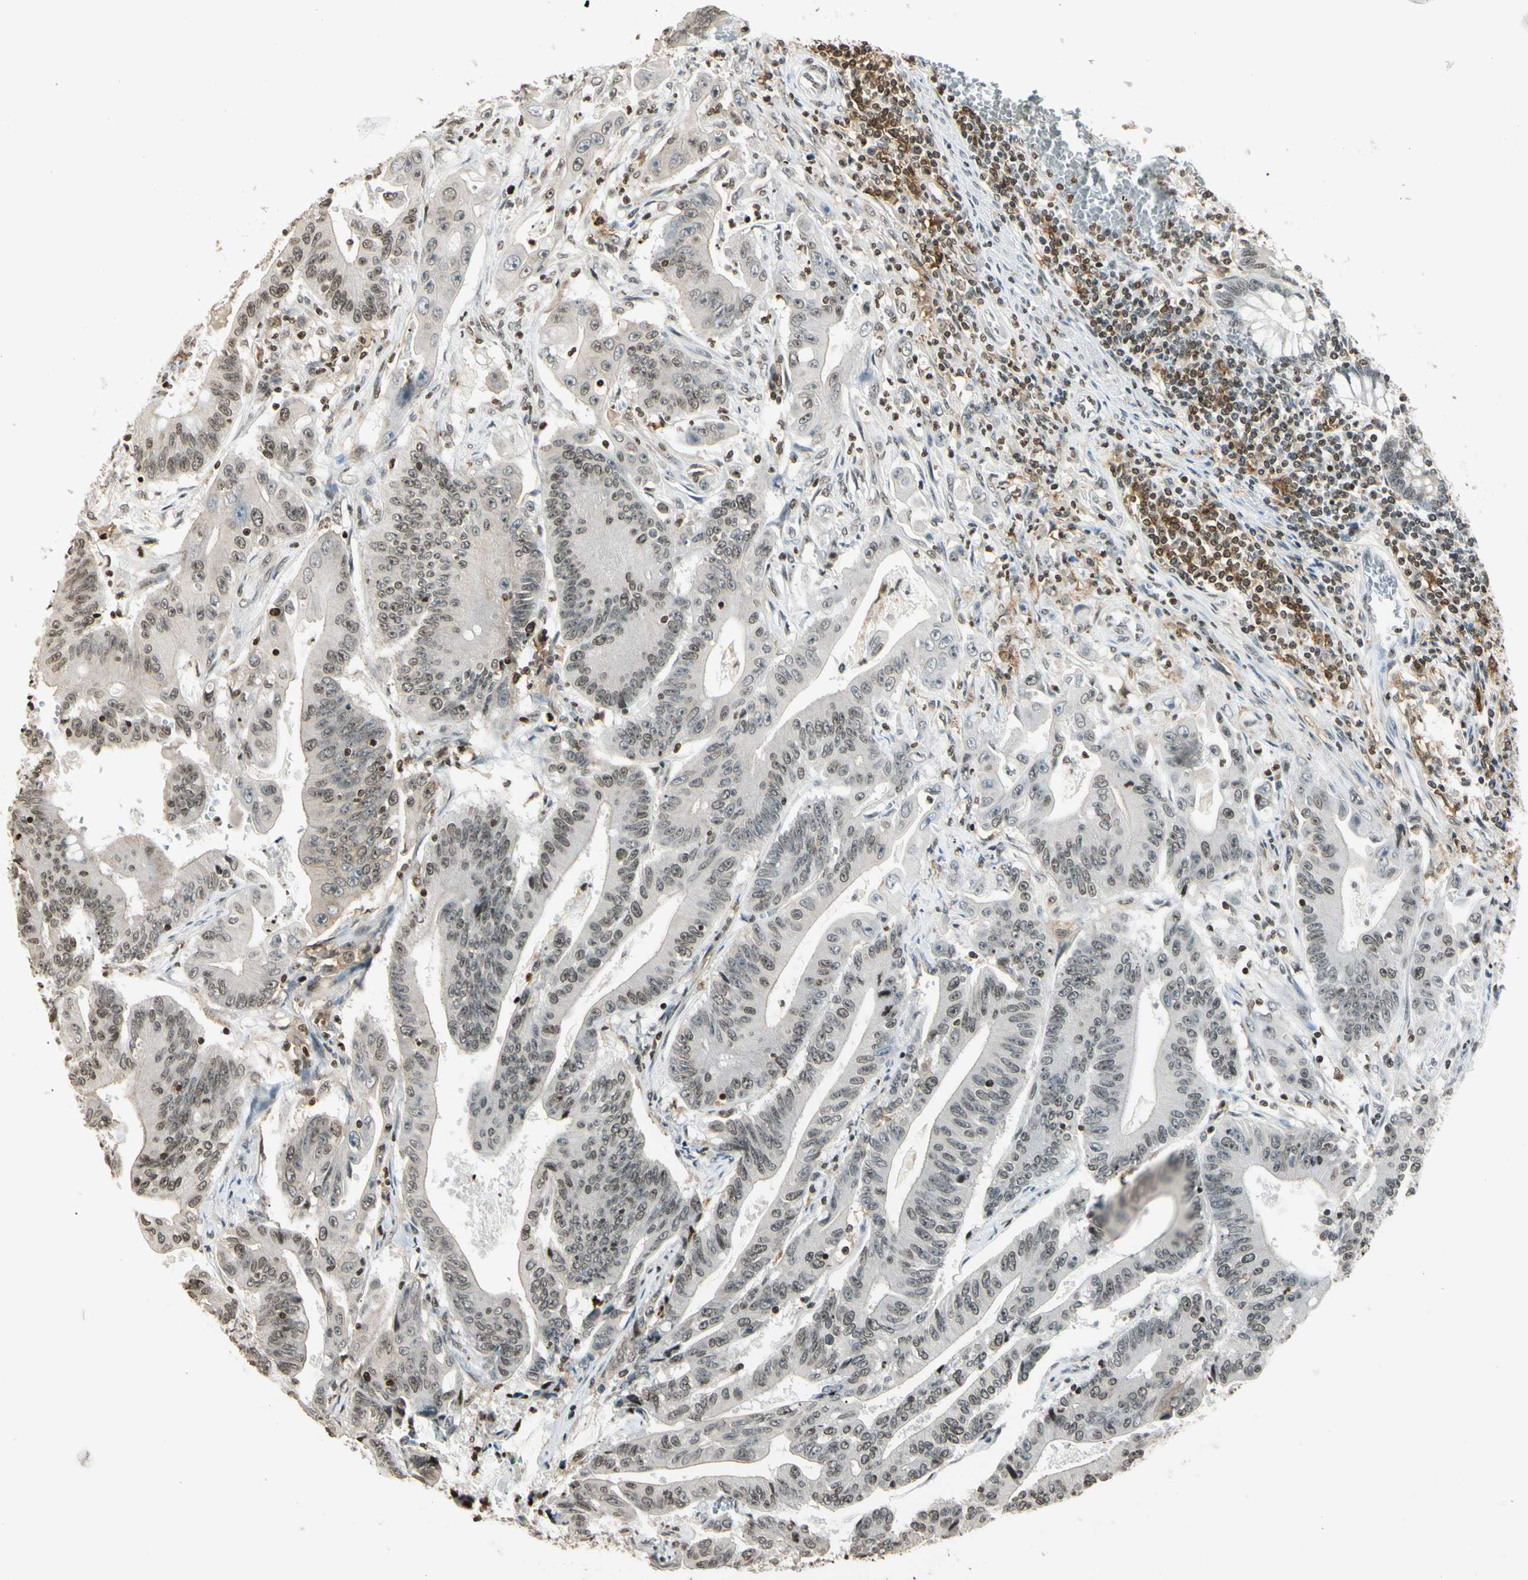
{"staining": {"intensity": "weak", "quantity": "25%-75%", "location": "nuclear"}, "tissue": "colorectal cancer", "cell_type": "Tumor cells", "image_type": "cancer", "snomed": [{"axis": "morphology", "description": "Adenocarcinoma, NOS"}, {"axis": "topography", "description": "Colon"}], "caption": "Immunohistochemical staining of colorectal cancer exhibits weak nuclear protein positivity in about 25%-75% of tumor cells. Immunohistochemistry stains the protein of interest in brown and the nuclei are stained blue.", "gene": "FER", "patient": {"sex": "male", "age": 45}}